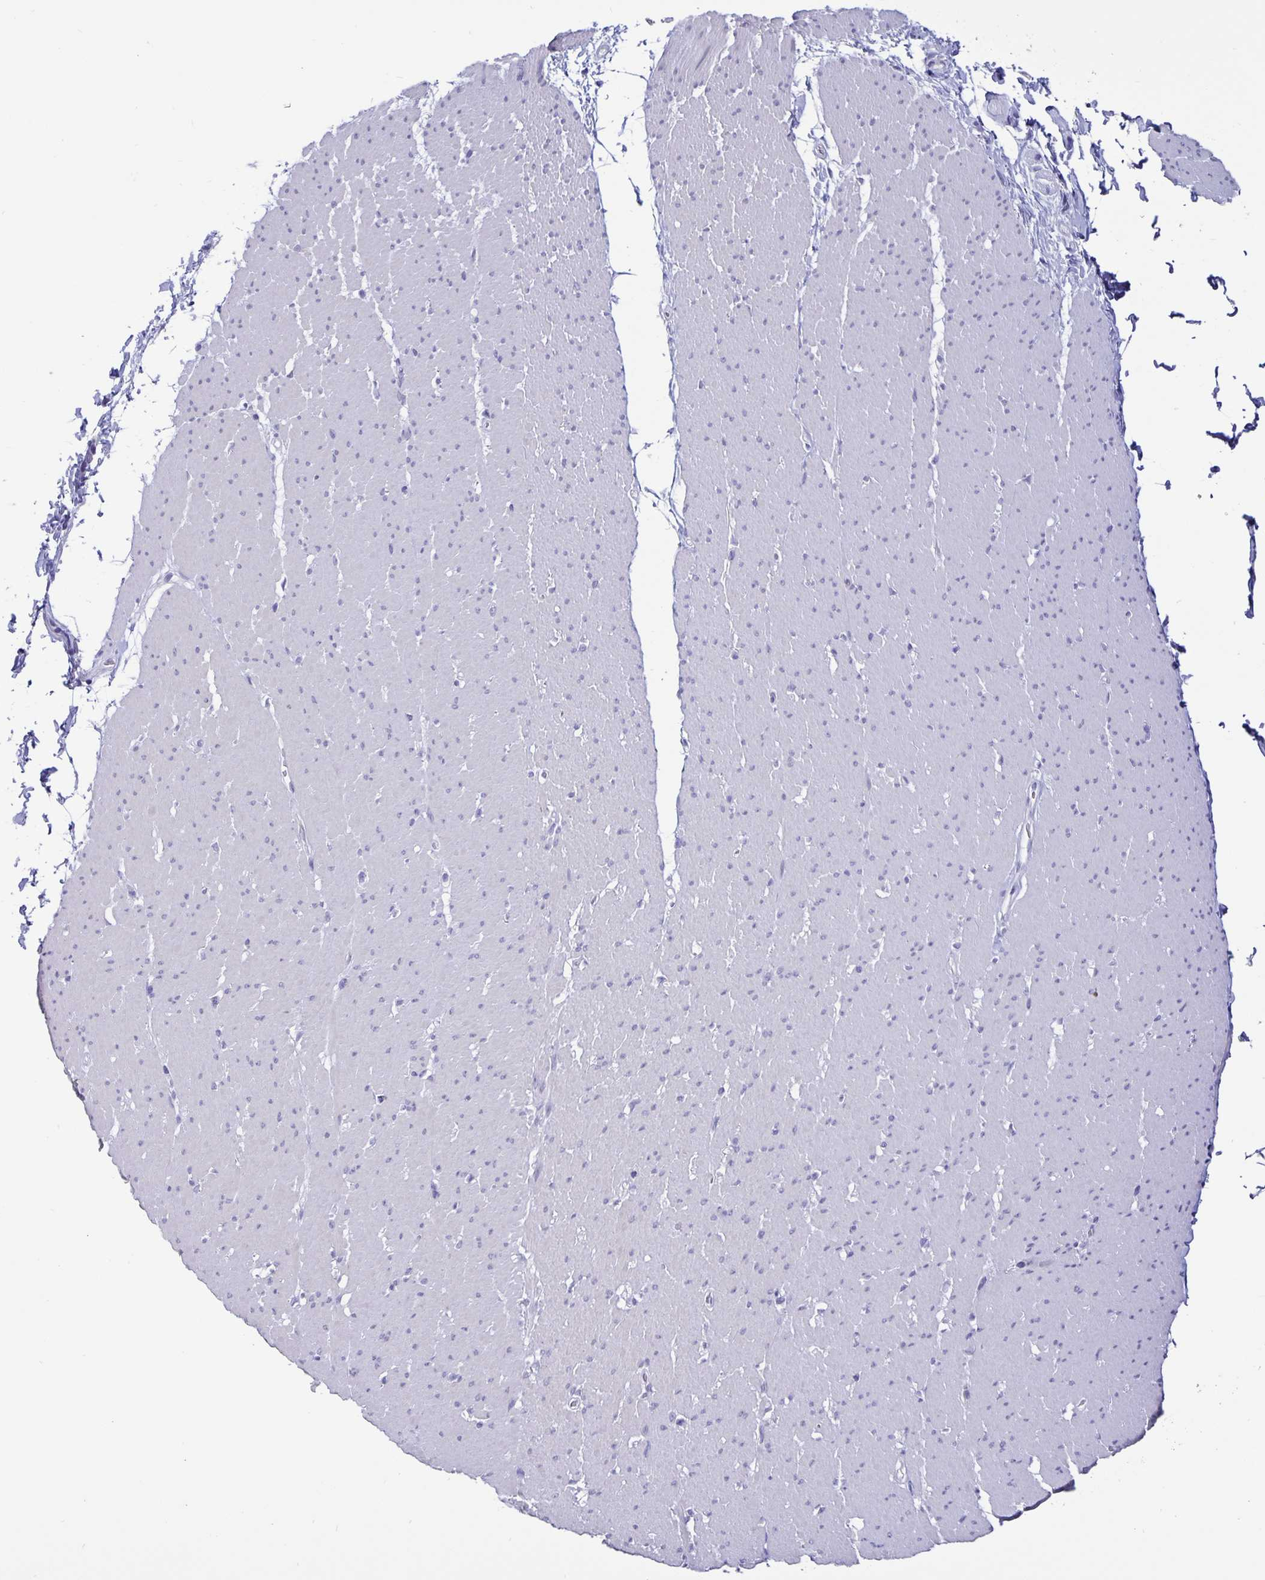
{"staining": {"intensity": "negative", "quantity": "none", "location": "none"}, "tissue": "smooth muscle", "cell_type": "Smooth muscle cells", "image_type": "normal", "snomed": [{"axis": "morphology", "description": "Normal tissue, NOS"}, {"axis": "topography", "description": "Smooth muscle"}, {"axis": "topography", "description": "Rectum"}], "caption": "IHC photomicrograph of normal smooth muscle: human smooth muscle stained with DAB demonstrates no significant protein expression in smooth muscle cells. (Brightfield microscopy of DAB immunohistochemistry at high magnification).", "gene": "ERMN", "patient": {"sex": "male", "age": 53}}